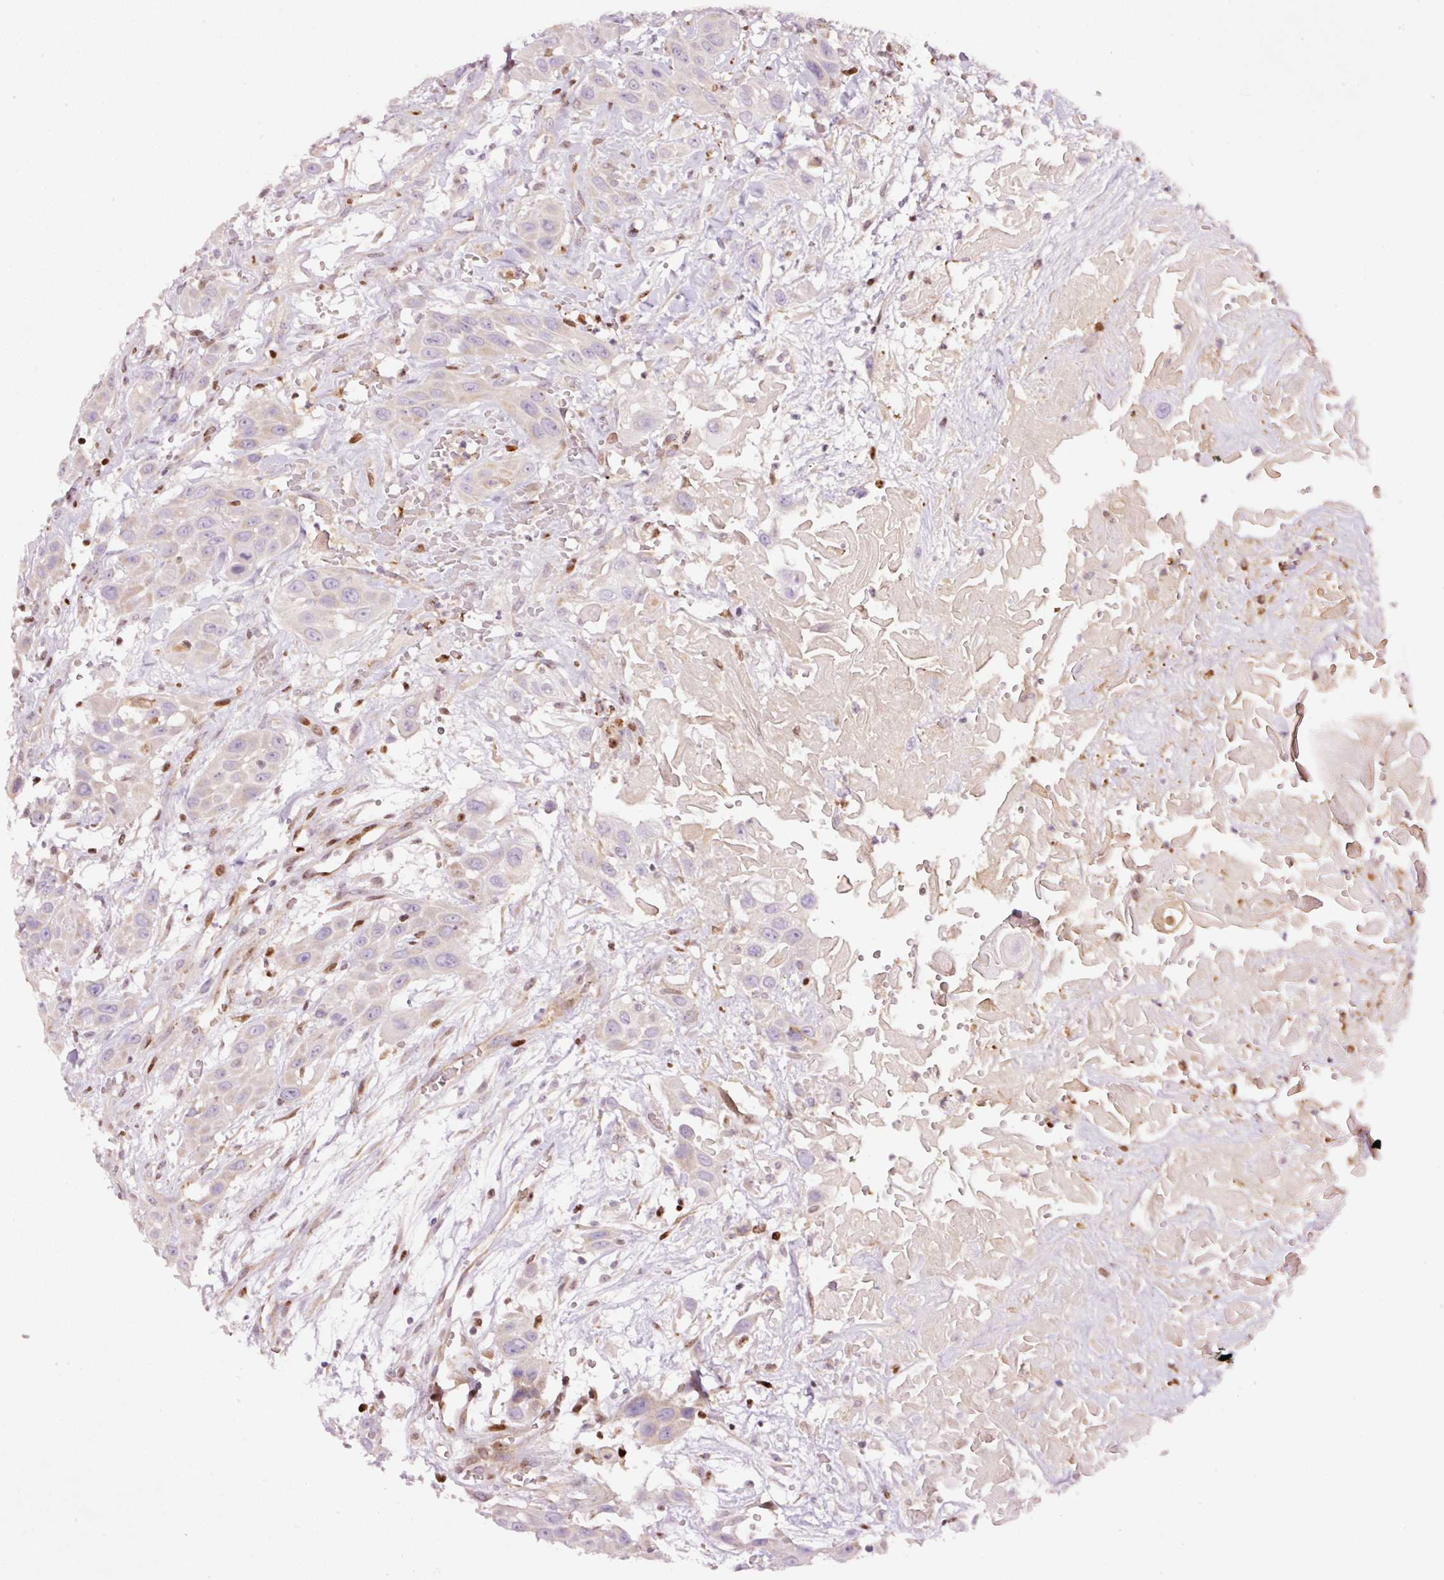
{"staining": {"intensity": "negative", "quantity": "none", "location": "none"}, "tissue": "head and neck cancer", "cell_type": "Tumor cells", "image_type": "cancer", "snomed": [{"axis": "morphology", "description": "Squamous cell carcinoma, NOS"}, {"axis": "topography", "description": "Head-Neck"}], "caption": "A photomicrograph of head and neck cancer stained for a protein demonstrates no brown staining in tumor cells. The staining is performed using DAB (3,3'-diaminobenzidine) brown chromogen with nuclei counter-stained in using hematoxylin.", "gene": "TMEM8B", "patient": {"sex": "male", "age": 81}}